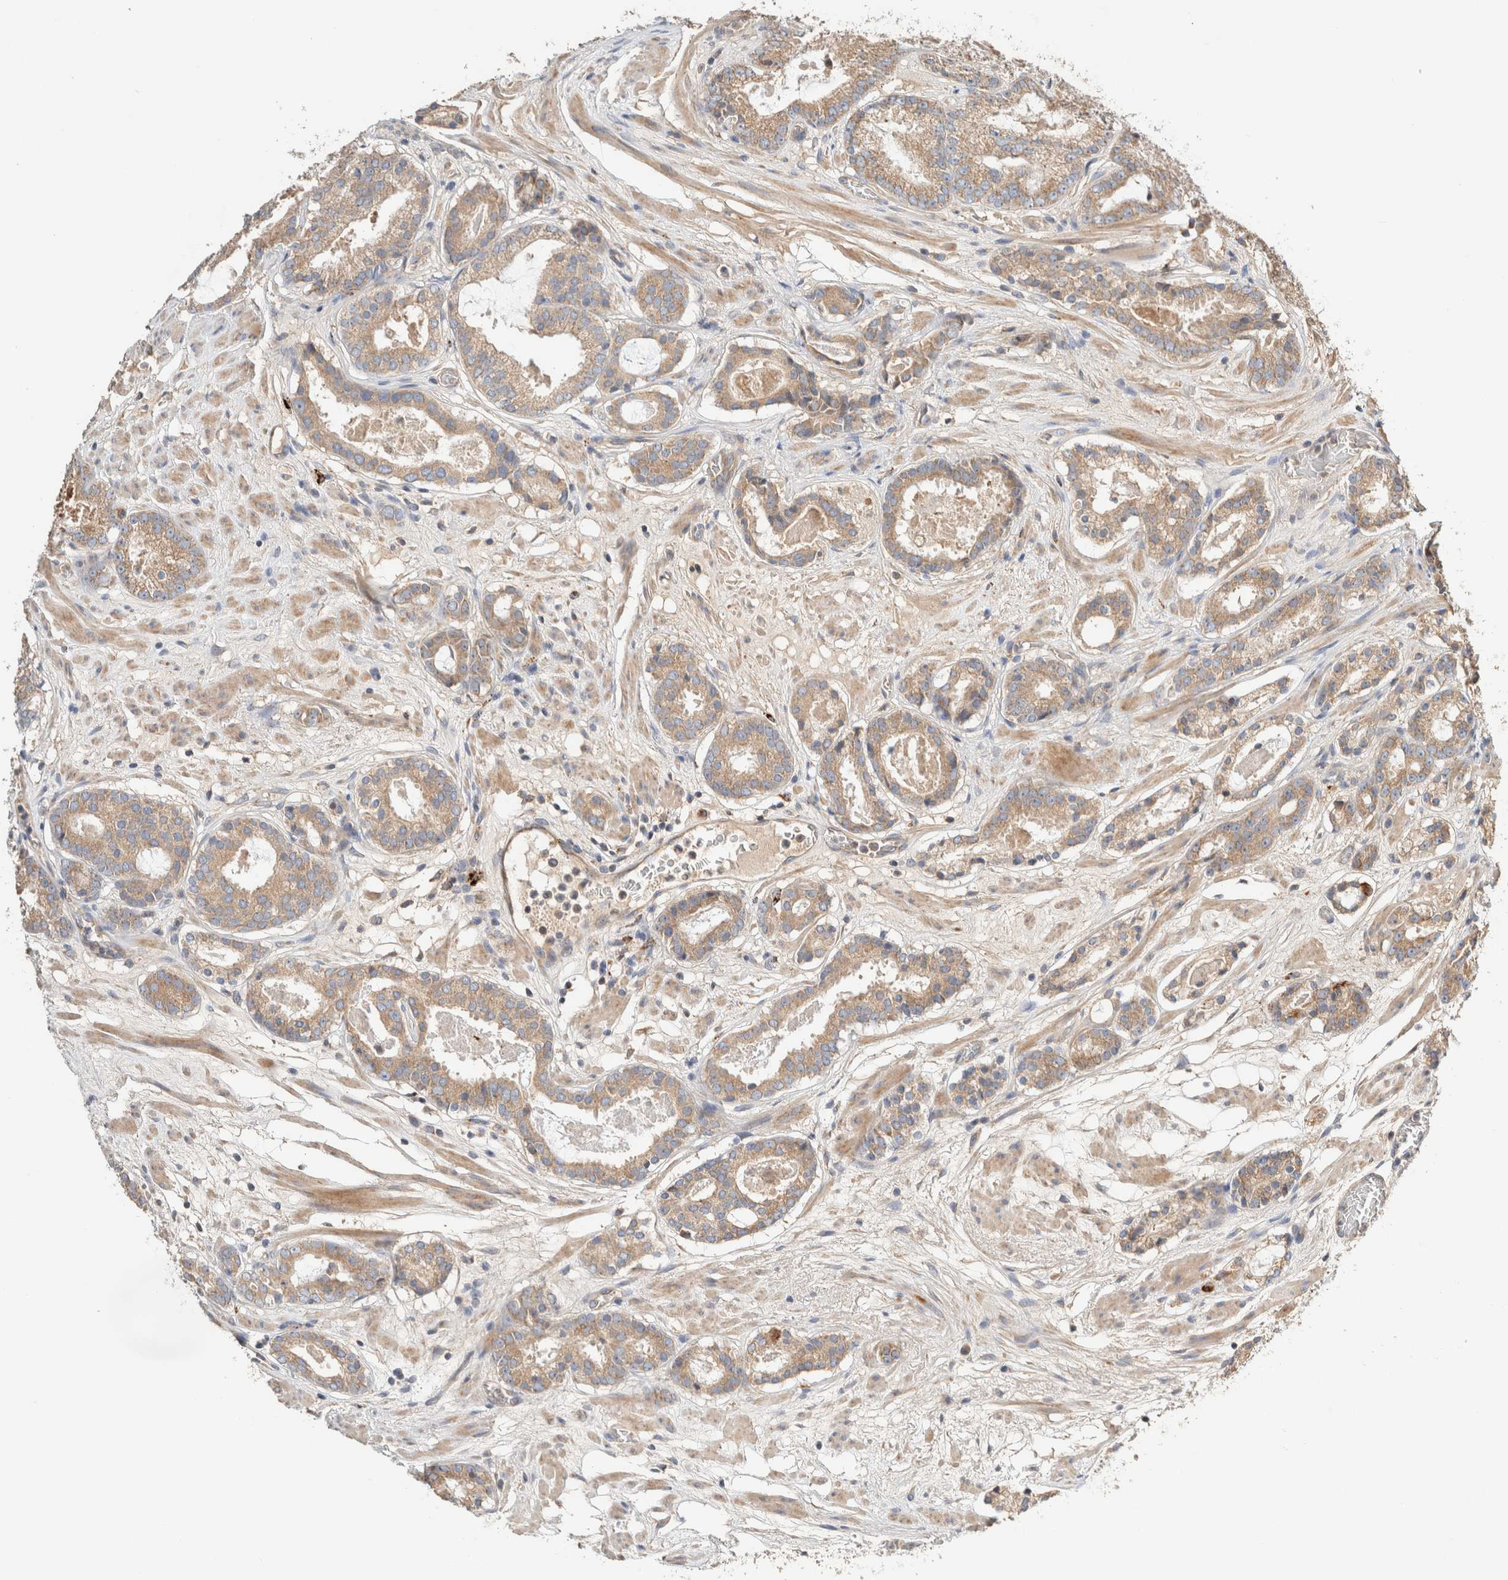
{"staining": {"intensity": "moderate", "quantity": ">75%", "location": "cytoplasmic/membranous"}, "tissue": "prostate cancer", "cell_type": "Tumor cells", "image_type": "cancer", "snomed": [{"axis": "morphology", "description": "Adenocarcinoma, Low grade"}, {"axis": "topography", "description": "Prostate"}], "caption": "Immunohistochemical staining of human prostate cancer (low-grade adenocarcinoma) demonstrates moderate cytoplasmic/membranous protein positivity in approximately >75% of tumor cells.", "gene": "B3GNTL1", "patient": {"sex": "male", "age": 69}}